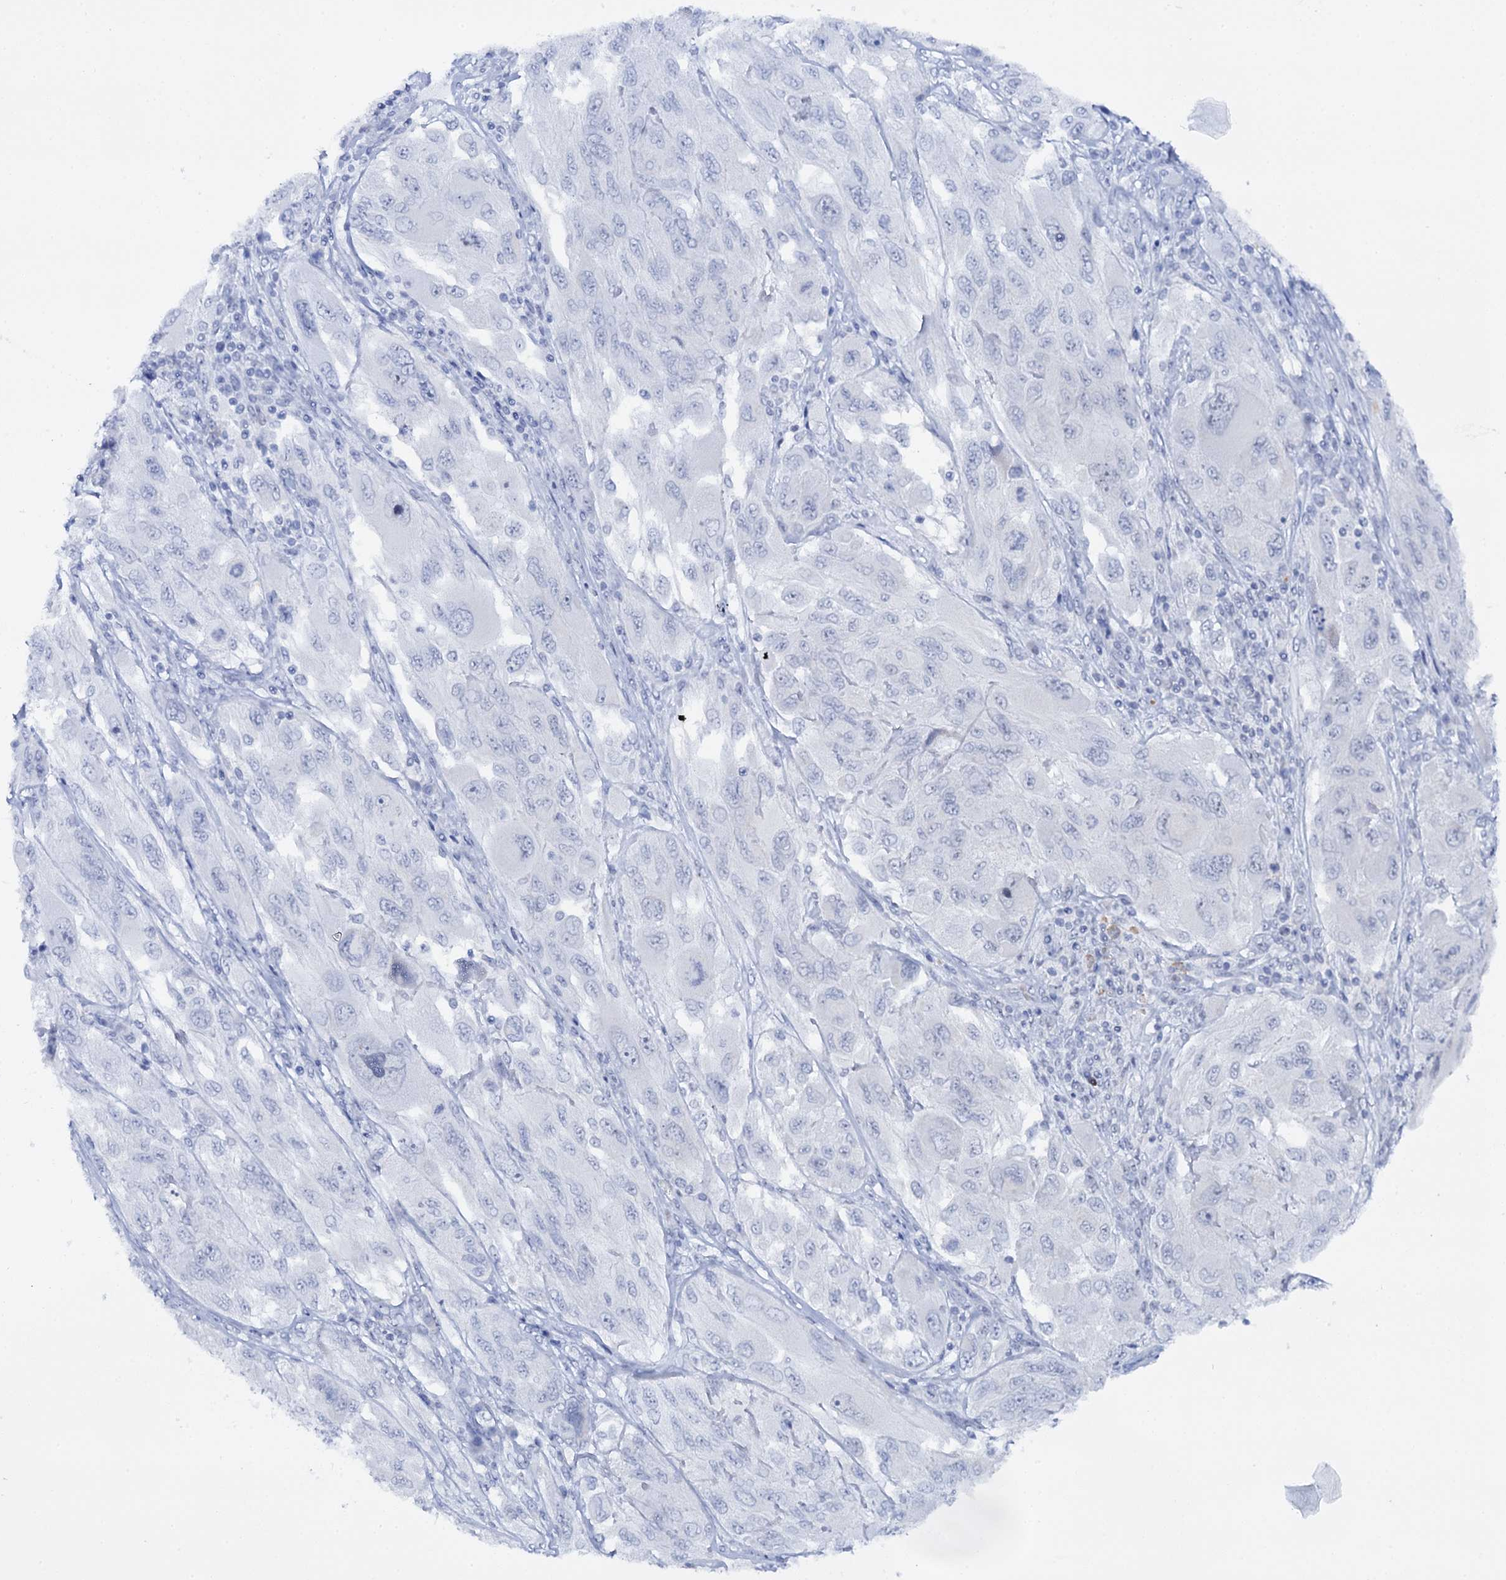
{"staining": {"intensity": "negative", "quantity": "none", "location": "none"}, "tissue": "melanoma", "cell_type": "Tumor cells", "image_type": "cancer", "snomed": [{"axis": "morphology", "description": "Malignant melanoma, NOS"}, {"axis": "topography", "description": "Skin"}], "caption": "This is an IHC histopathology image of human melanoma. There is no expression in tumor cells.", "gene": "BUD13", "patient": {"sex": "female", "age": 91}}